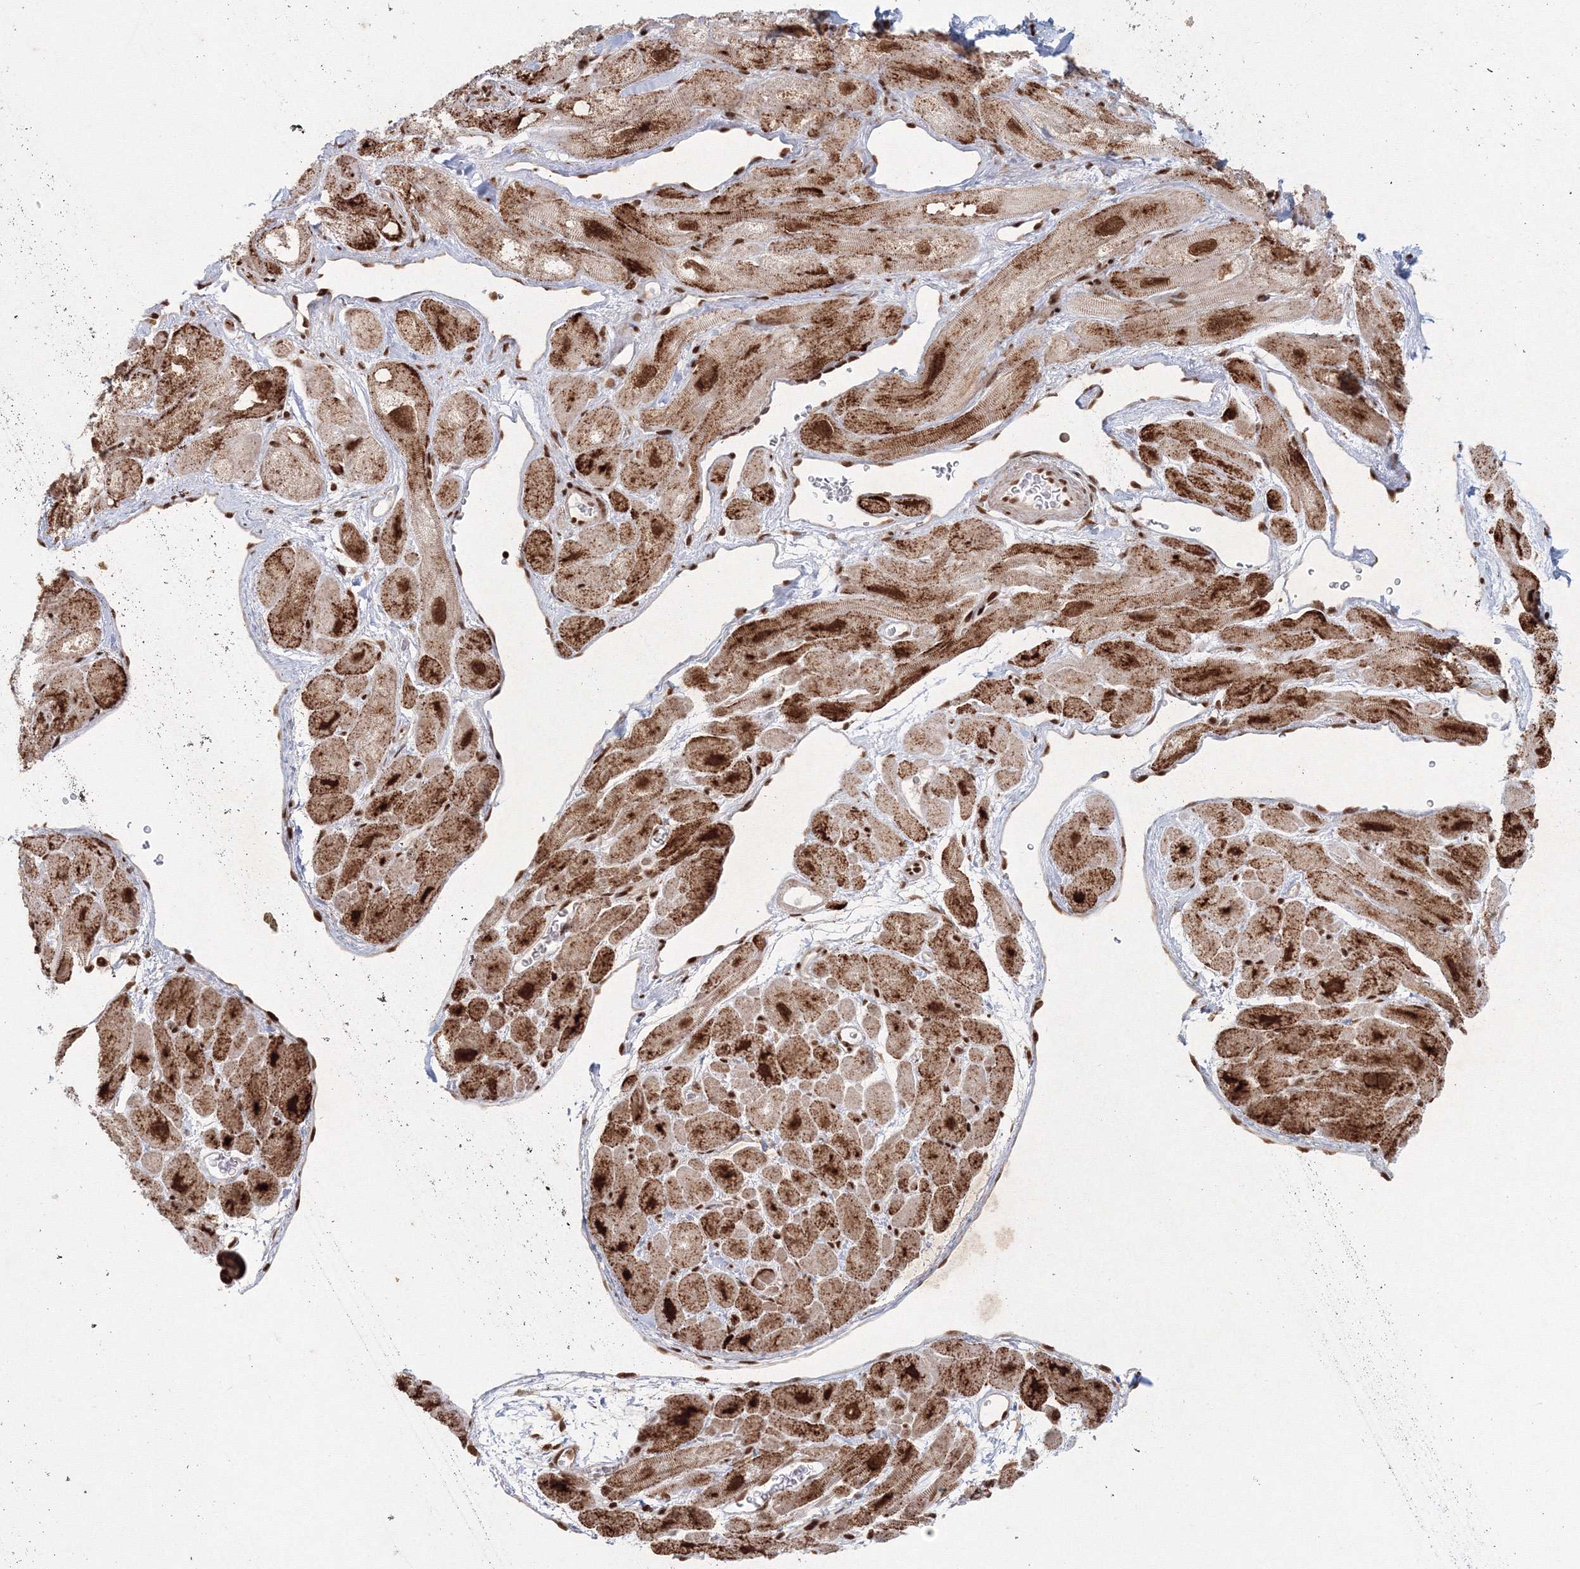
{"staining": {"intensity": "strong", "quantity": ">75%", "location": "cytoplasmic/membranous,nuclear"}, "tissue": "heart muscle", "cell_type": "Cardiomyocytes", "image_type": "normal", "snomed": [{"axis": "morphology", "description": "Normal tissue, NOS"}, {"axis": "topography", "description": "Heart"}], "caption": "This photomicrograph shows benign heart muscle stained with immunohistochemistry to label a protein in brown. The cytoplasmic/membranous,nuclear of cardiomyocytes show strong positivity for the protein. Nuclei are counter-stained blue.", "gene": "KIF20A", "patient": {"sex": "male", "age": 49}}